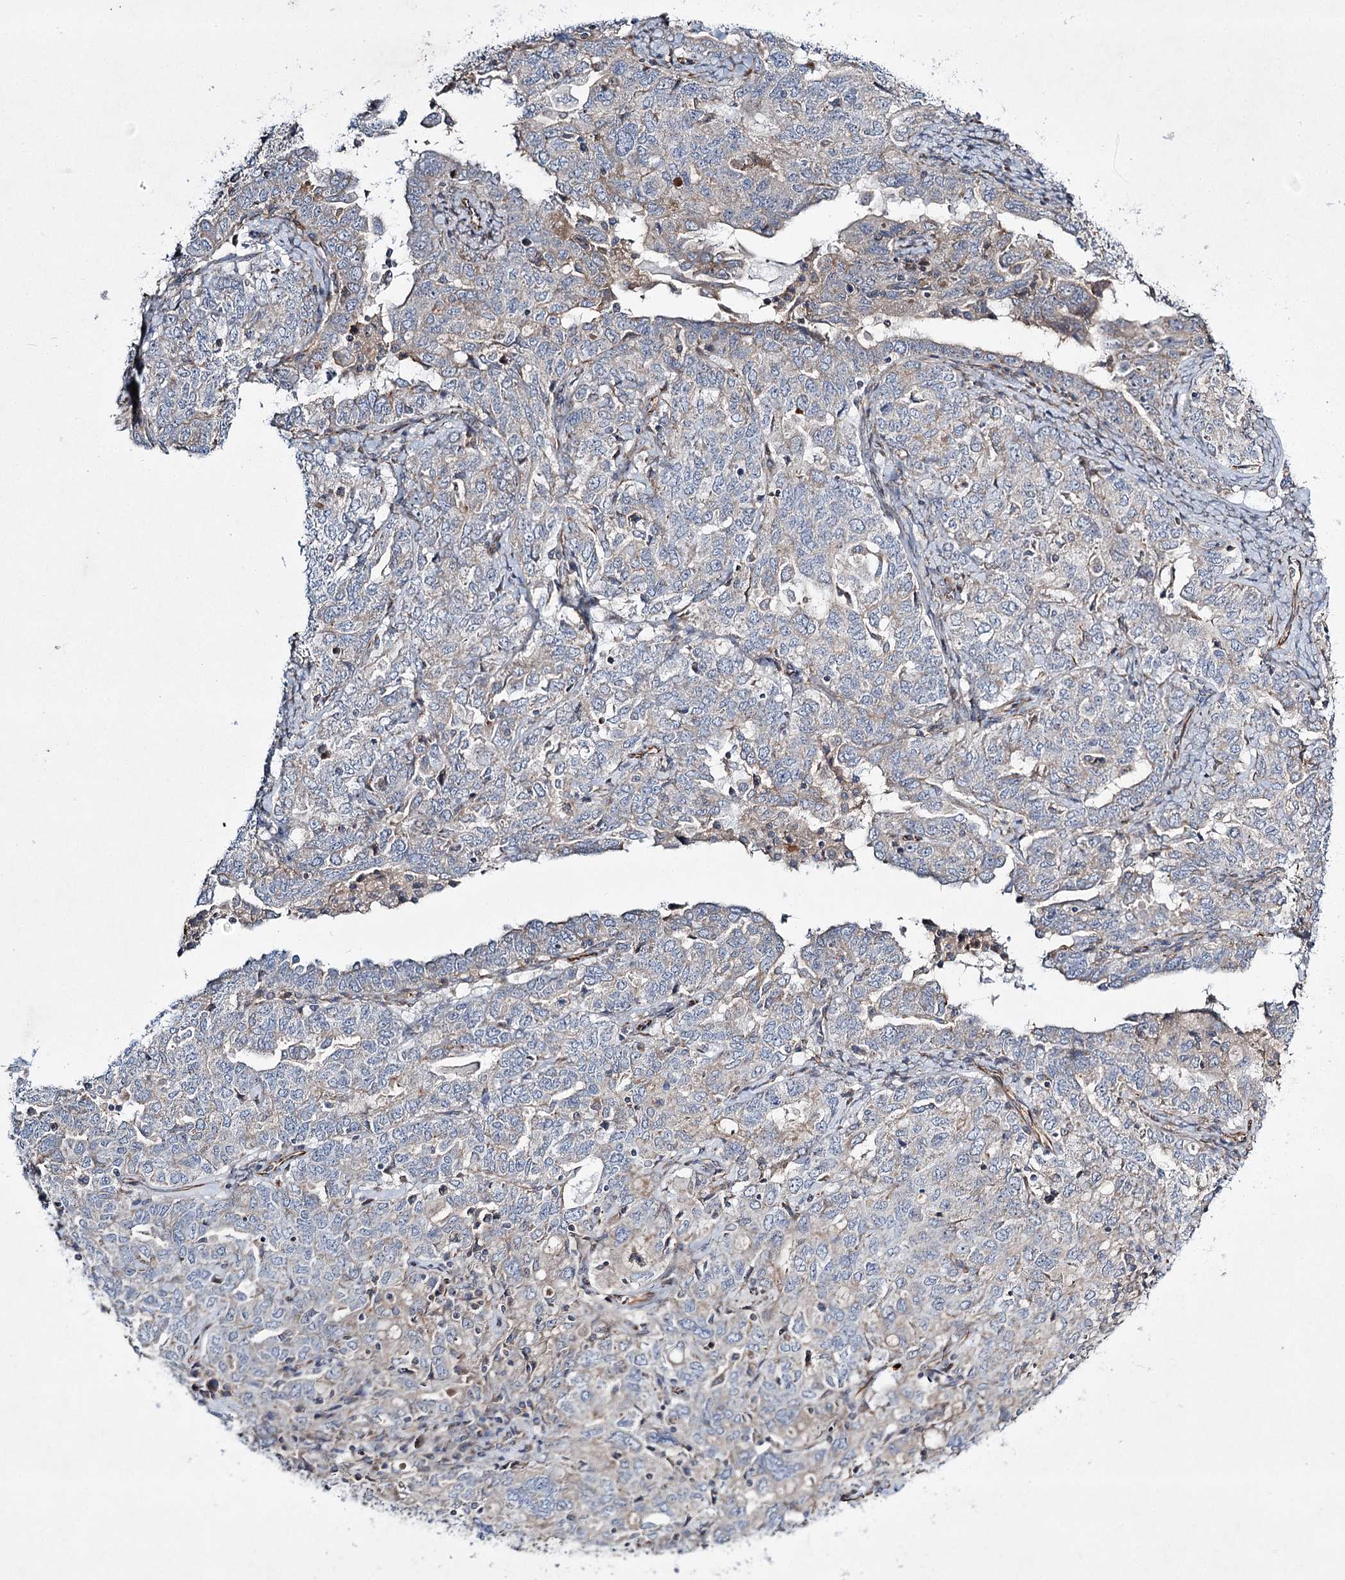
{"staining": {"intensity": "weak", "quantity": "<25%", "location": "cytoplasmic/membranous"}, "tissue": "ovarian cancer", "cell_type": "Tumor cells", "image_type": "cancer", "snomed": [{"axis": "morphology", "description": "Carcinoma, endometroid"}, {"axis": "topography", "description": "Ovary"}], "caption": "DAB (3,3'-diaminobenzidine) immunohistochemical staining of human ovarian cancer (endometroid carcinoma) shows no significant expression in tumor cells.", "gene": "KIAA0825", "patient": {"sex": "female", "age": 62}}